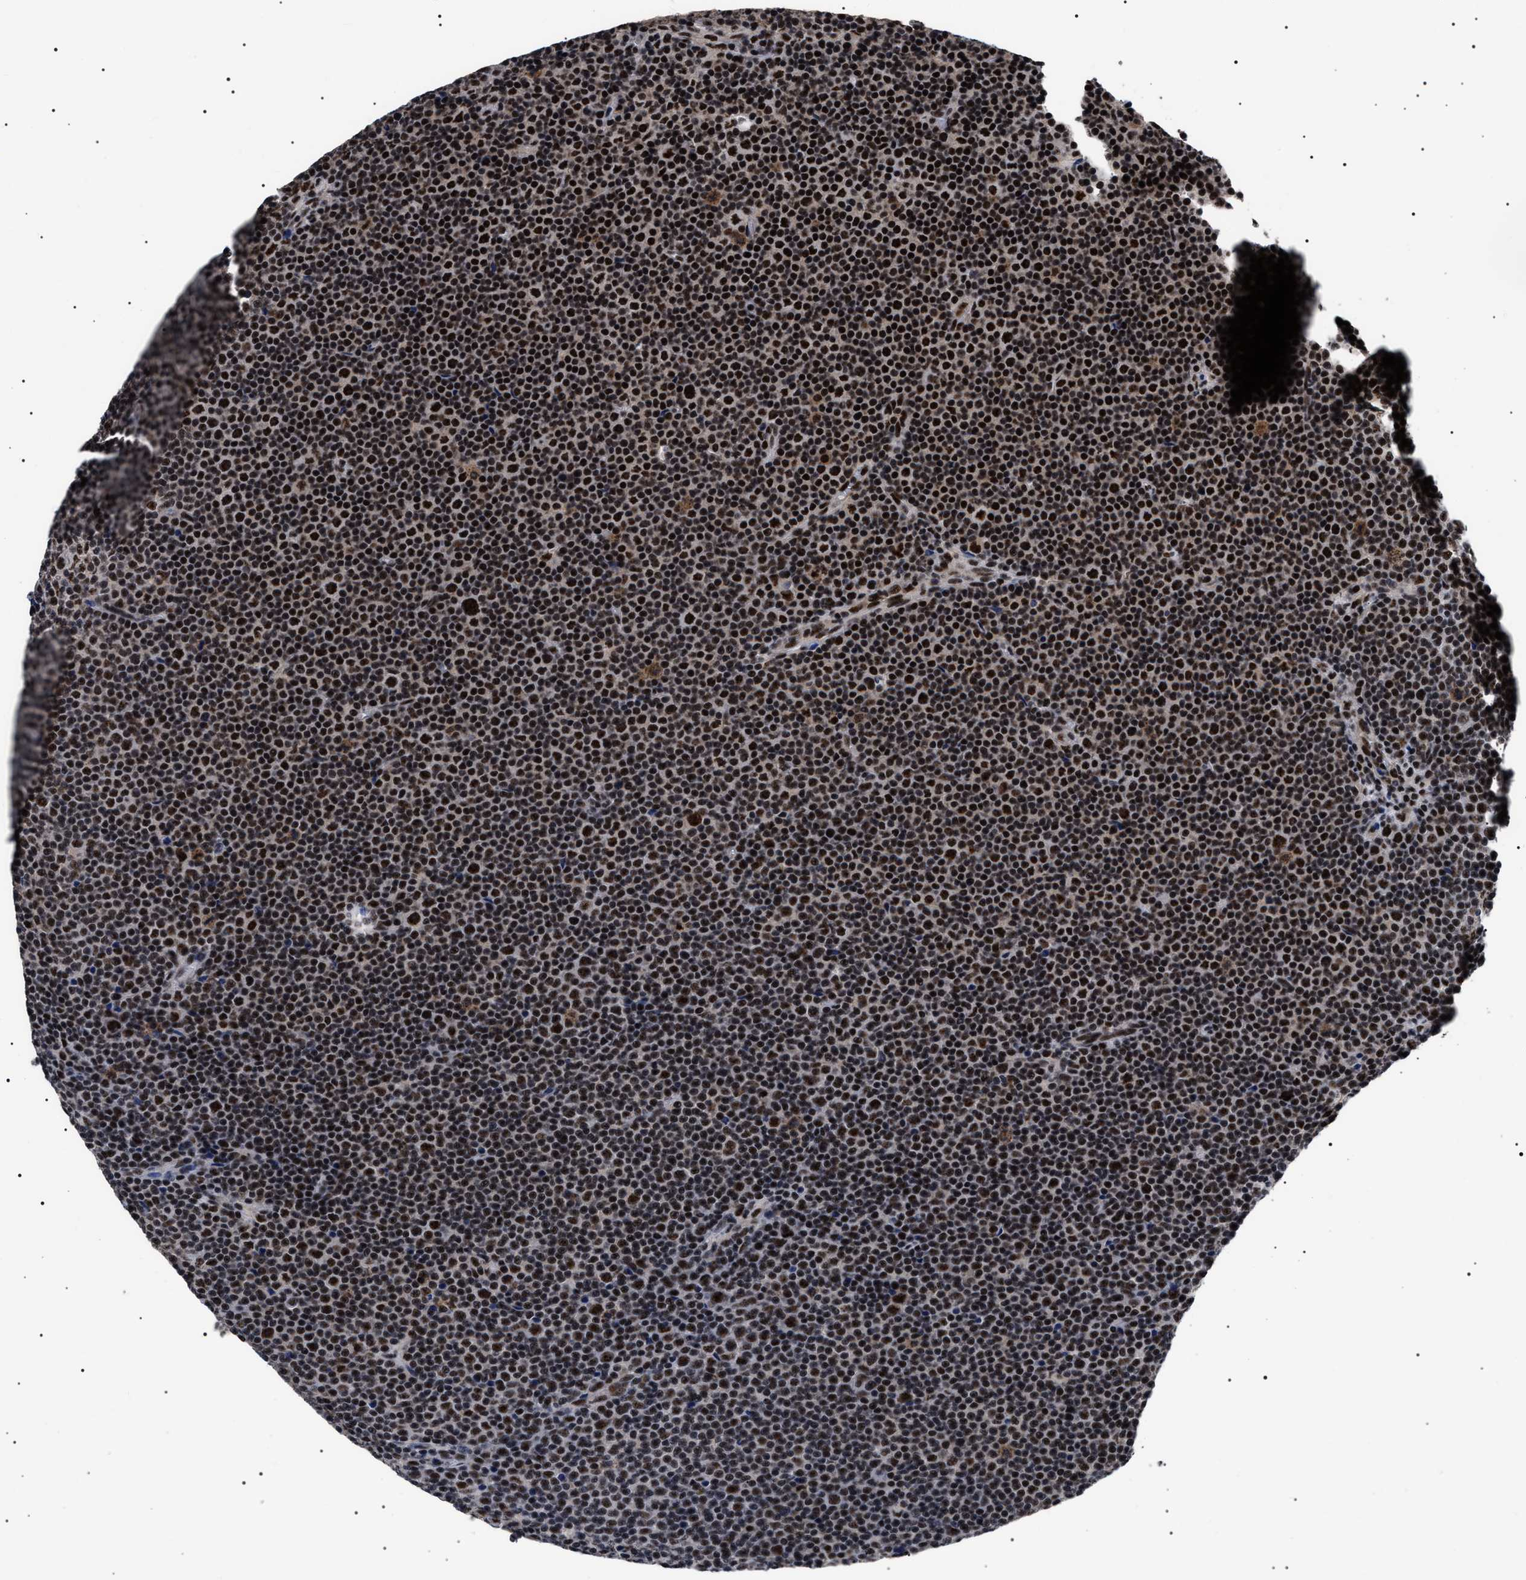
{"staining": {"intensity": "strong", "quantity": ">75%", "location": "nuclear"}, "tissue": "lymphoma", "cell_type": "Tumor cells", "image_type": "cancer", "snomed": [{"axis": "morphology", "description": "Malignant lymphoma, non-Hodgkin's type, Low grade"}, {"axis": "topography", "description": "Lymph node"}], "caption": "A micrograph of low-grade malignant lymphoma, non-Hodgkin's type stained for a protein displays strong nuclear brown staining in tumor cells.", "gene": "CAAP1", "patient": {"sex": "female", "age": 67}}